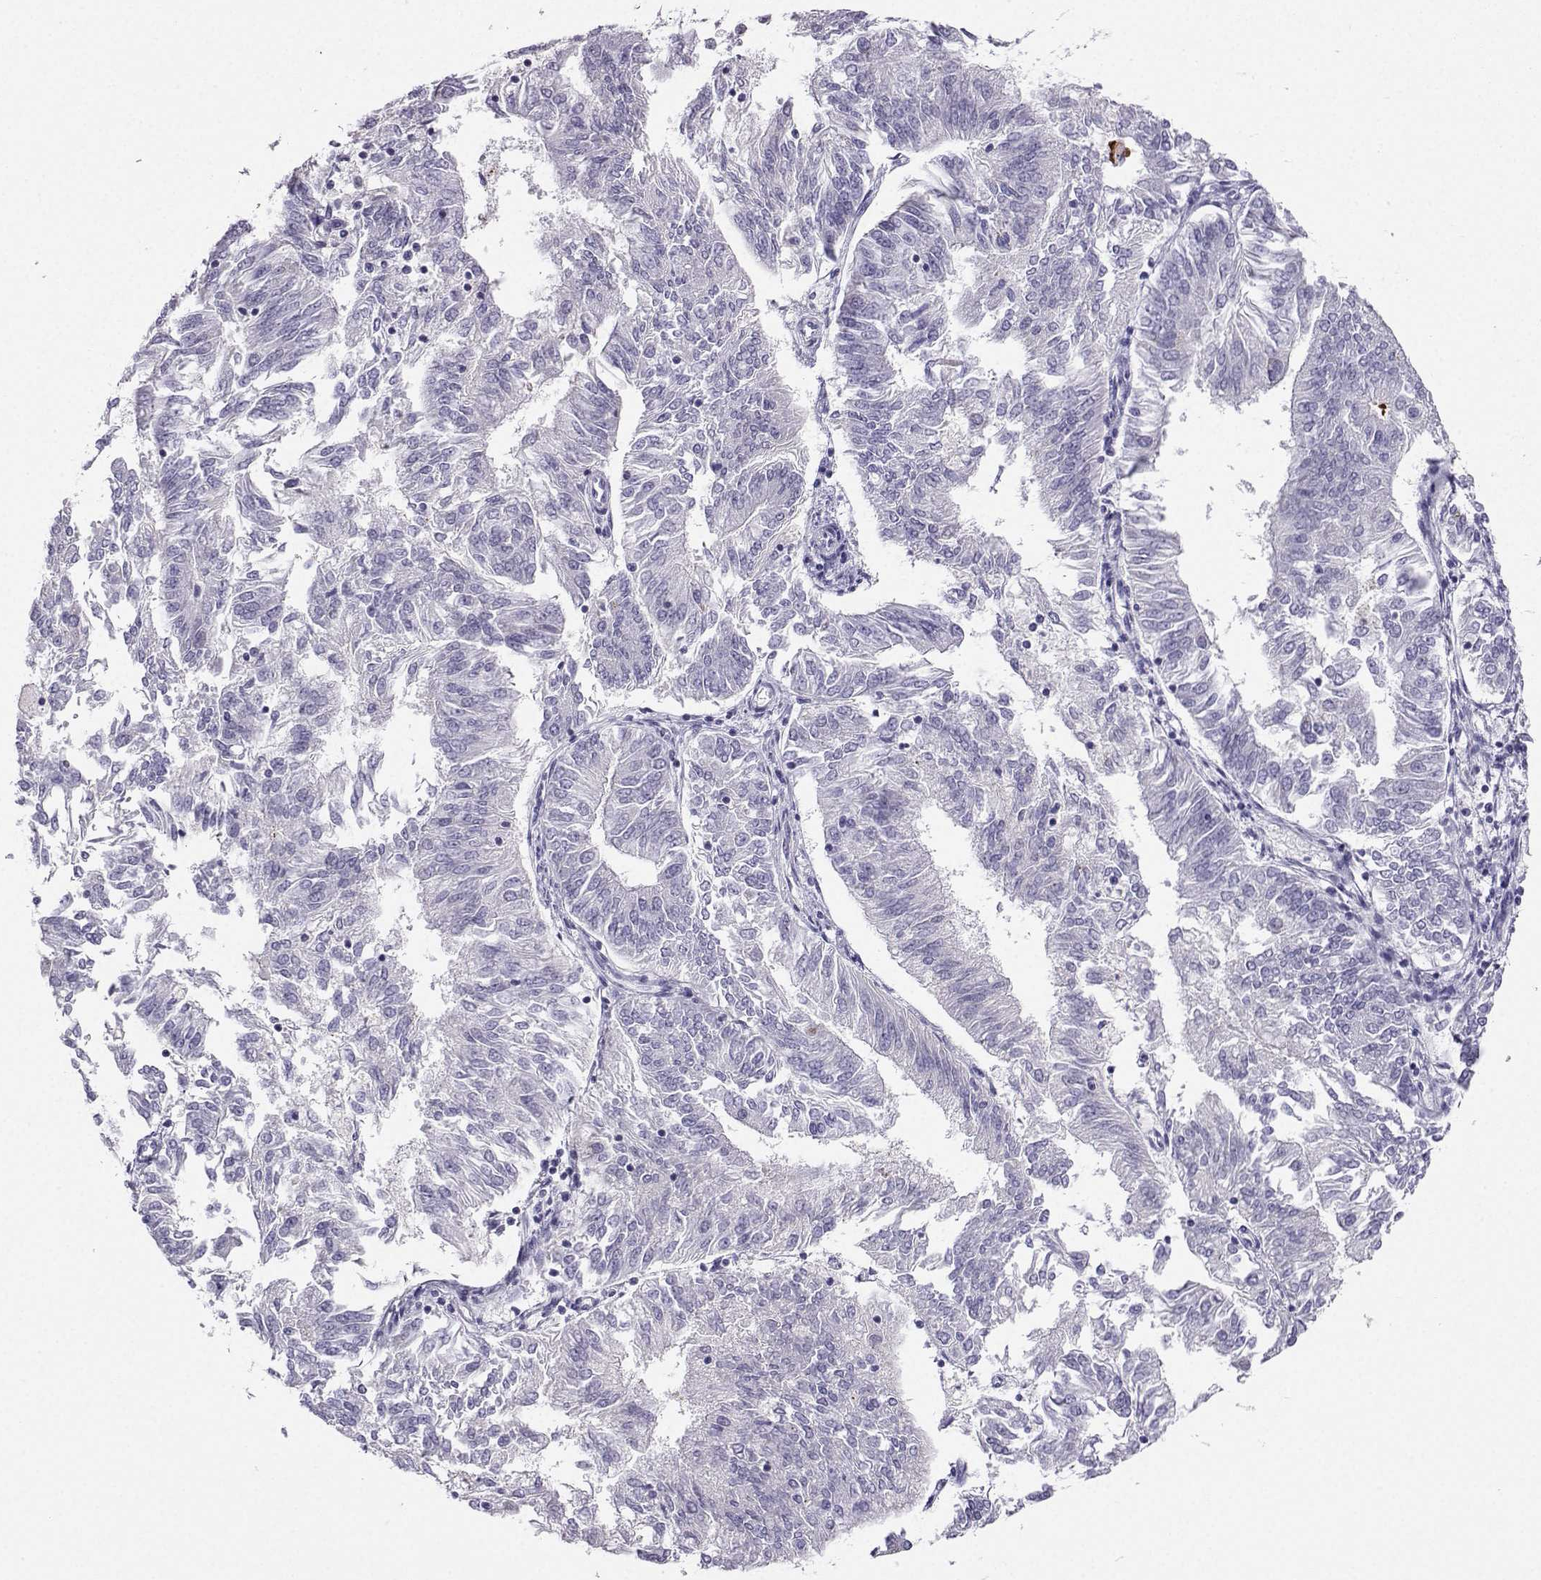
{"staining": {"intensity": "negative", "quantity": "none", "location": "none"}, "tissue": "endometrial cancer", "cell_type": "Tumor cells", "image_type": "cancer", "snomed": [{"axis": "morphology", "description": "Adenocarcinoma, NOS"}, {"axis": "topography", "description": "Endometrium"}], "caption": "Immunohistochemistry (IHC) image of neoplastic tissue: human endometrial adenocarcinoma stained with DAB (3,3'-diaminobenzidine) shows no significant protein positivity in tumor cells.", "gene": "FBXO24", "patient": {"sex": "female", "age": 58}}